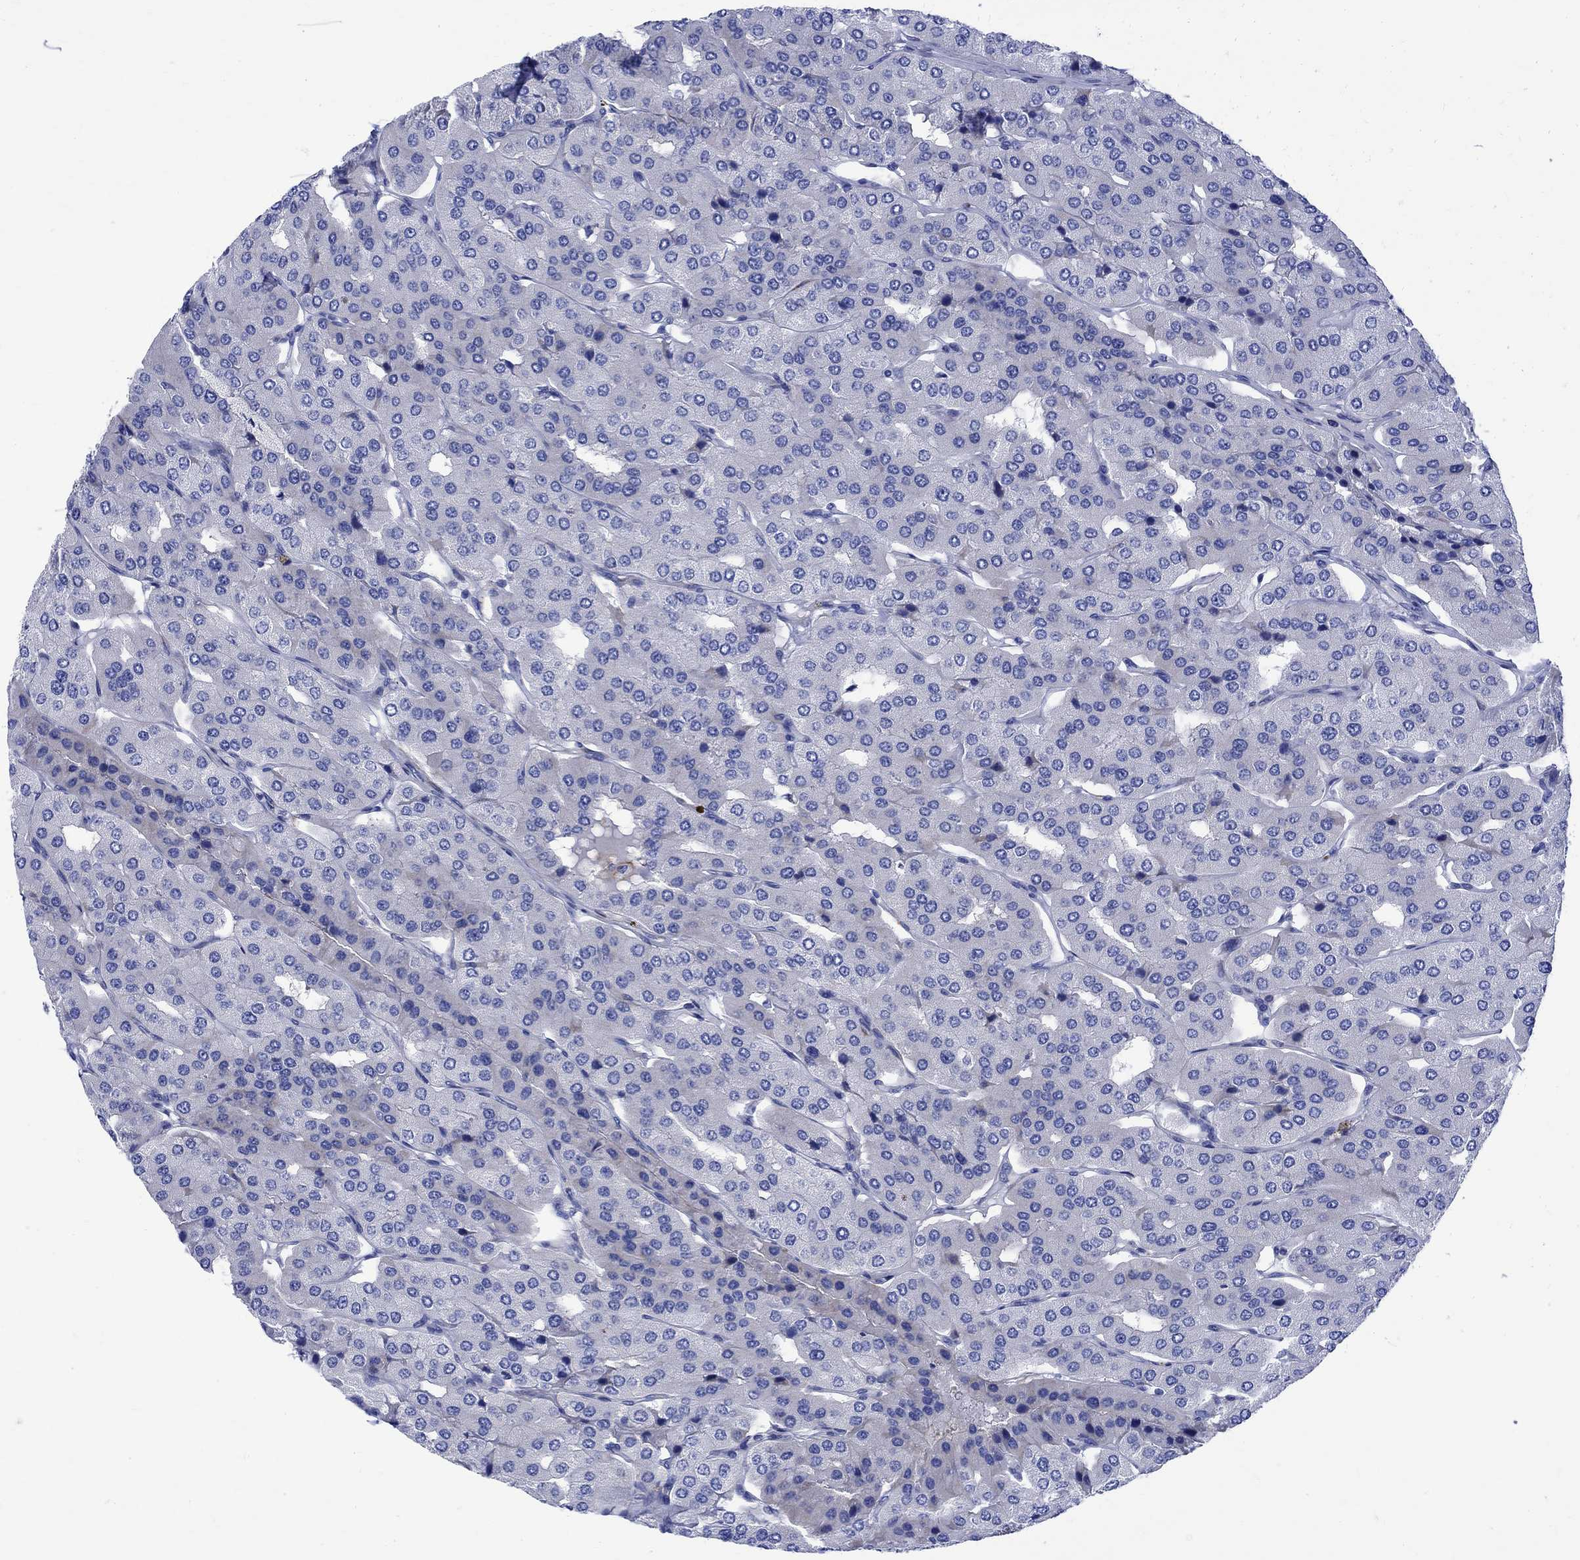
{"staining": {"intensity": "negative", "quantity": "none", "location": "none"}, "tissue": "parathyroid gland", "cell_type": "Glandular cells", "image_type": "normal", "snomed": [{"axis": "morphology", "description": "Normal tissue, NOS"}, {"axis": "morphology", "description": "Adenoma, NOS"}, {"axis": "topography", "description": "Parathyroid gland"}], "caption": "DAB (3,3'-diaminobenzidine) immunohistochemical staining of unremarkable human parathyroid gland shows no significant staining in glandular cells. (Brightfield microscopy of DAB immunohistochemistry (IHC) at high magnification).", "gene": "PARVB", "patient": {"sex": "female", "age": 86}}